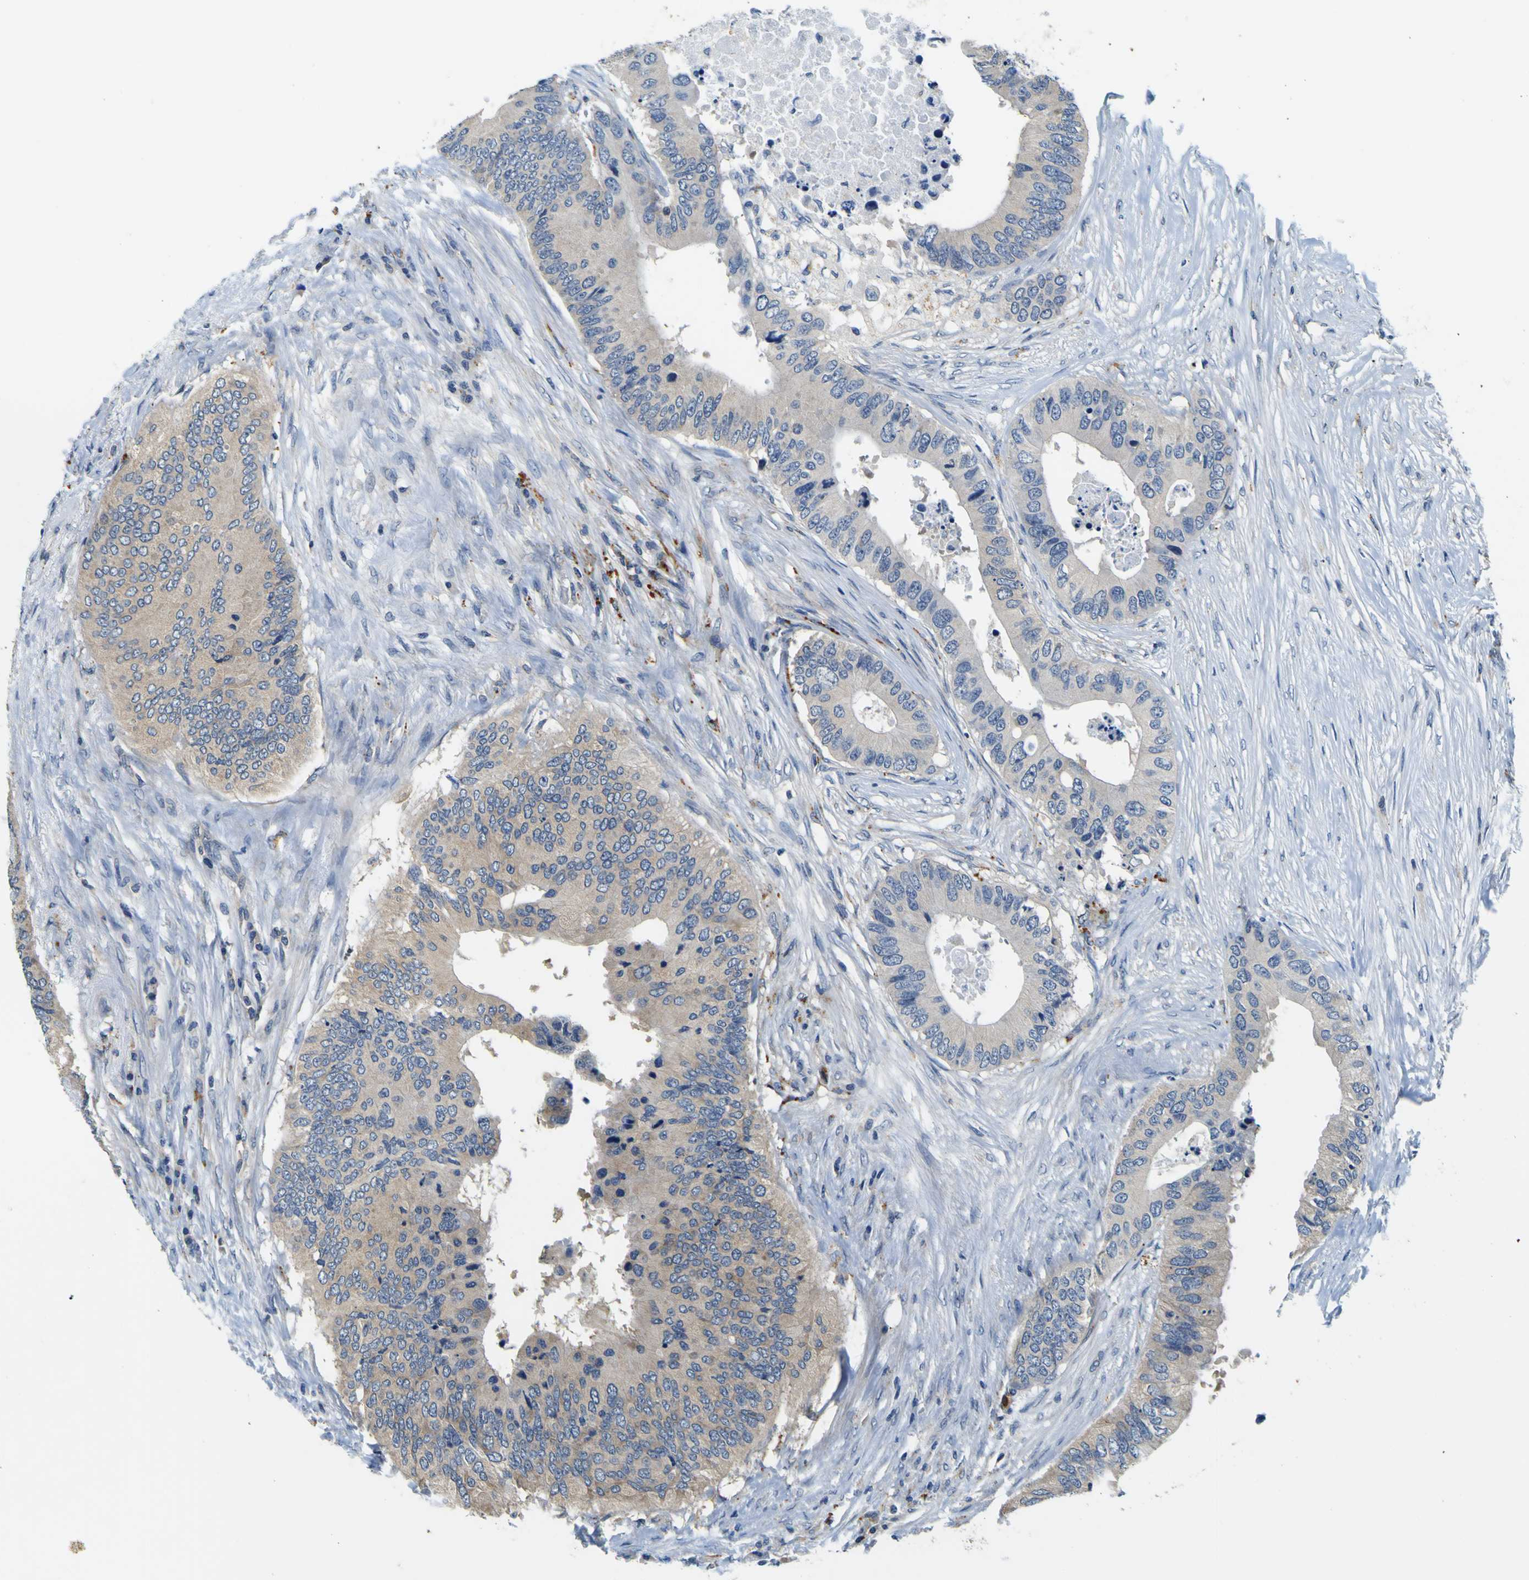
{"staining": {"intensity": "weak", "quantity": ">75%", "location": "cytoplasmic/membranous"}, "tissue": "colorectal cancer", "cell_type": "Tumor cells", "image_type": "cancer", "snomed": [{"axis": "morphology", "description": "Adenocarcinoma, NOS"}, {"axis": "topography", "description": "Colon"}], "caption": "Immunohistochemical staining of adenocarcinoma (colorectal) reveals low levels of weak cytoplasmic/membranous positivity in about >75% of tumor cells.", "gene": "TNIK", "patient": {"sex": "male", "age": 71}}